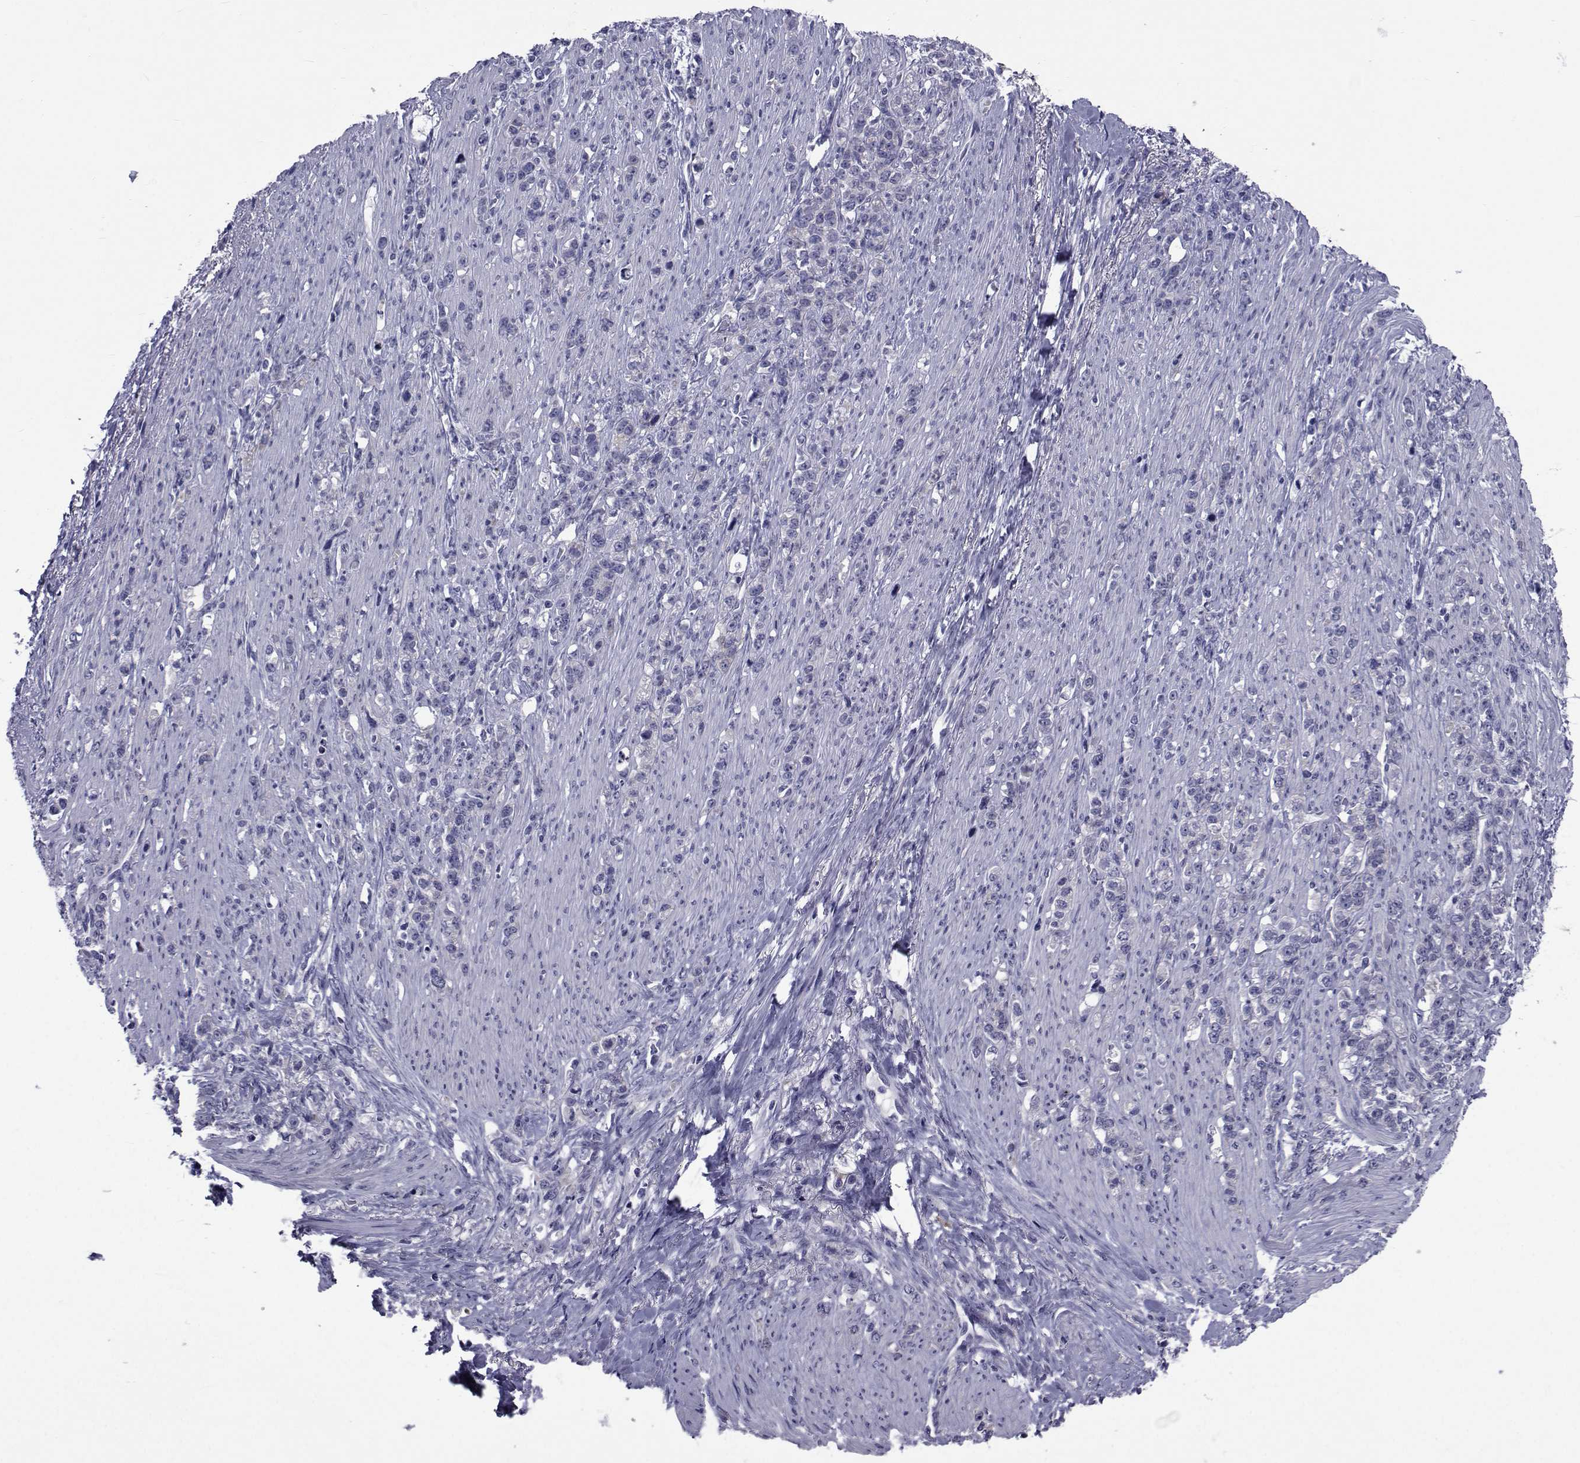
{"staining": {"intensity": "negative", "quantity": "none", "location": "none"}, "tissue": "stomach cancer", "cell_type": "Tumor cells", "image_type": "cancer", "snomed": [{"axis": "morphology", "description": "Adenocarcinoma, NOS"}, {"axis": "topography", "description": "Stomach, lower"}], "caption": "This histopathology image is of stomach adenocarcinoma stained with immunohistochemistry (IHC) to label a protein in brown with the nuclei are counter-stained blue. There is no staining in tumor cells.", "gene": "ROPN1", "patient": {"sex": "male", "age": 88}}